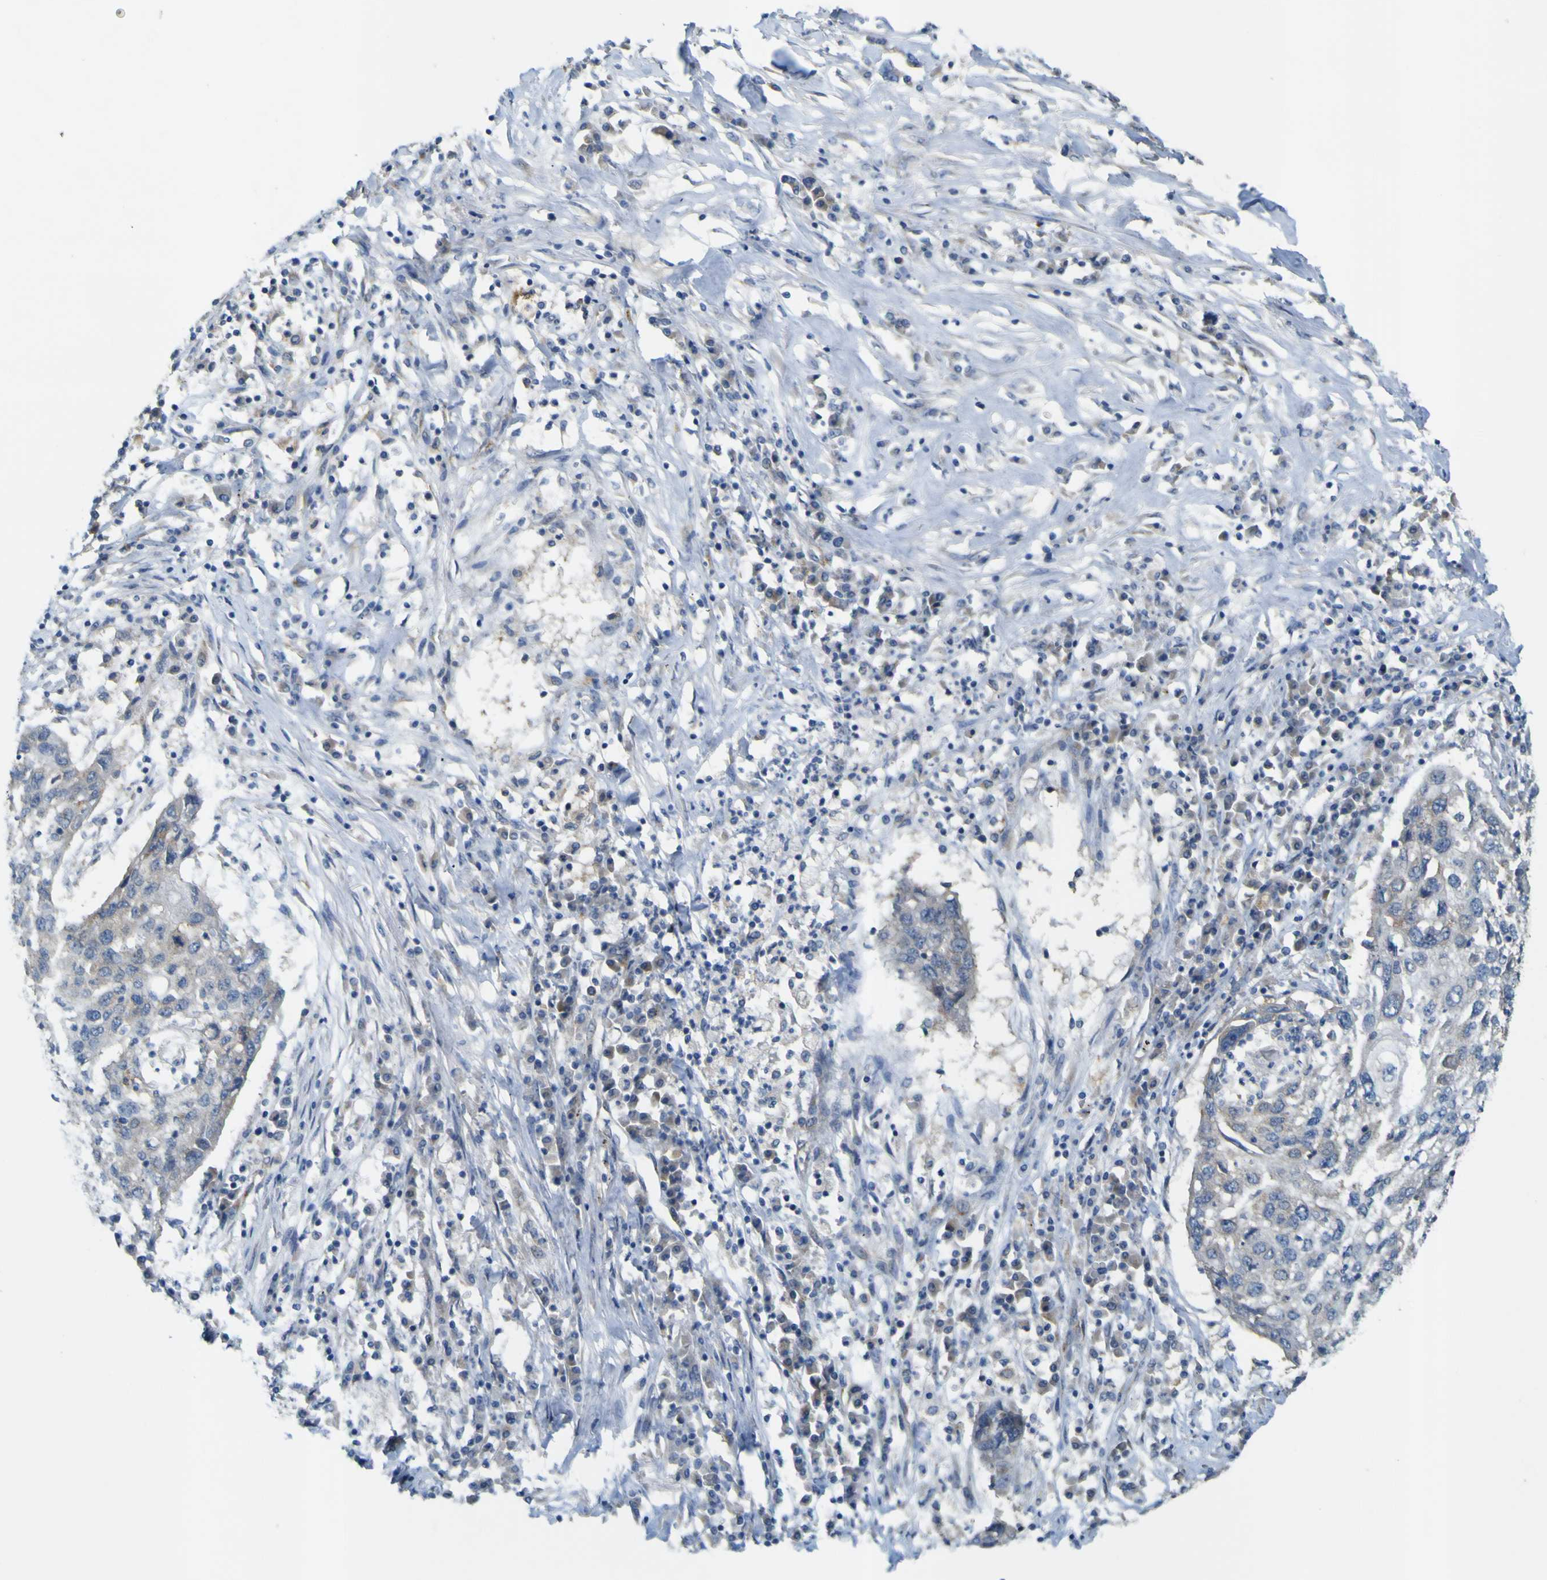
{"staining": {"intensity": "negative", "quantity": "none", "location": "none"}, "tissue": "lung cancer", "cell_type": "Tumor cells", "image_type": "cancer", "snomed": [{"axis": "morphology", "description": "Squamous cell carcinoma, NOS"}, {"axis": "topography", "description": "Lung"}], "caption": "Squamous cell carcinoma (lung) was stained to show a protein in brown. There is no significant staining in tumor cells.", "gene": "IGF2R", "patient": {"sex": "female", "age": 63}}